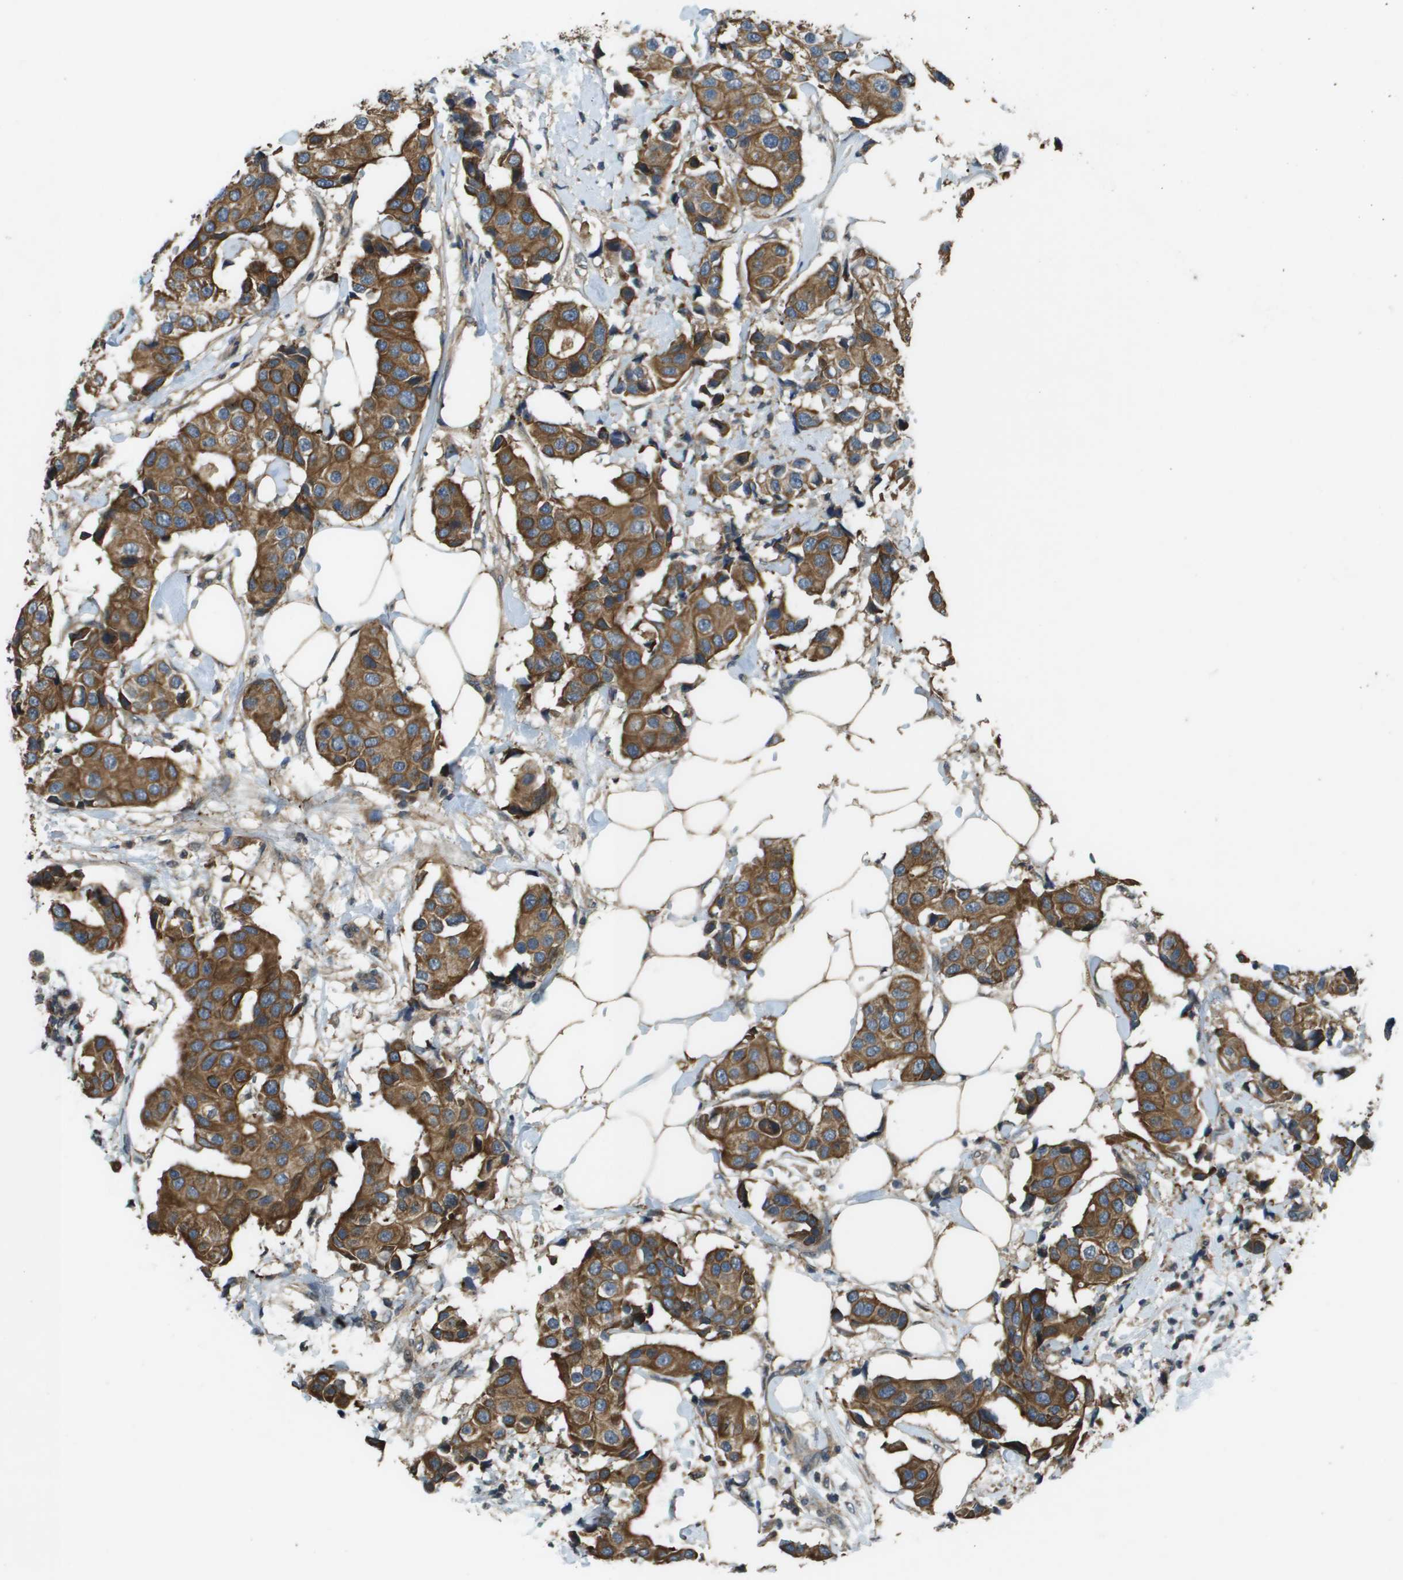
{"staining": {"intensity": "moderate", "quantity": ">75%", "location": "cytoplasmic/membranous"}, "tissue": "breast cancer", "cell_type": "Tumor cells", "image_type": "cancer", "snomed": [{"axis": "morphology", "description": "Normal tissue, NOS"}, {"axis": "morphology", "description": "Duct carcinoma"}, {"axis": "topography", "description": "Breast"}], "caption": "Immunohistochemical staining of breast cancer (invasive ductal carcinoma) reveals moderate cytoplasmic/membranous protein staining in about >75% of tumor cells. (brown staining indicates protein expression, while blue staining denotes nuclei).", "gene": "CDKN2C", "patient": {"sex": "female", "age": 39}}